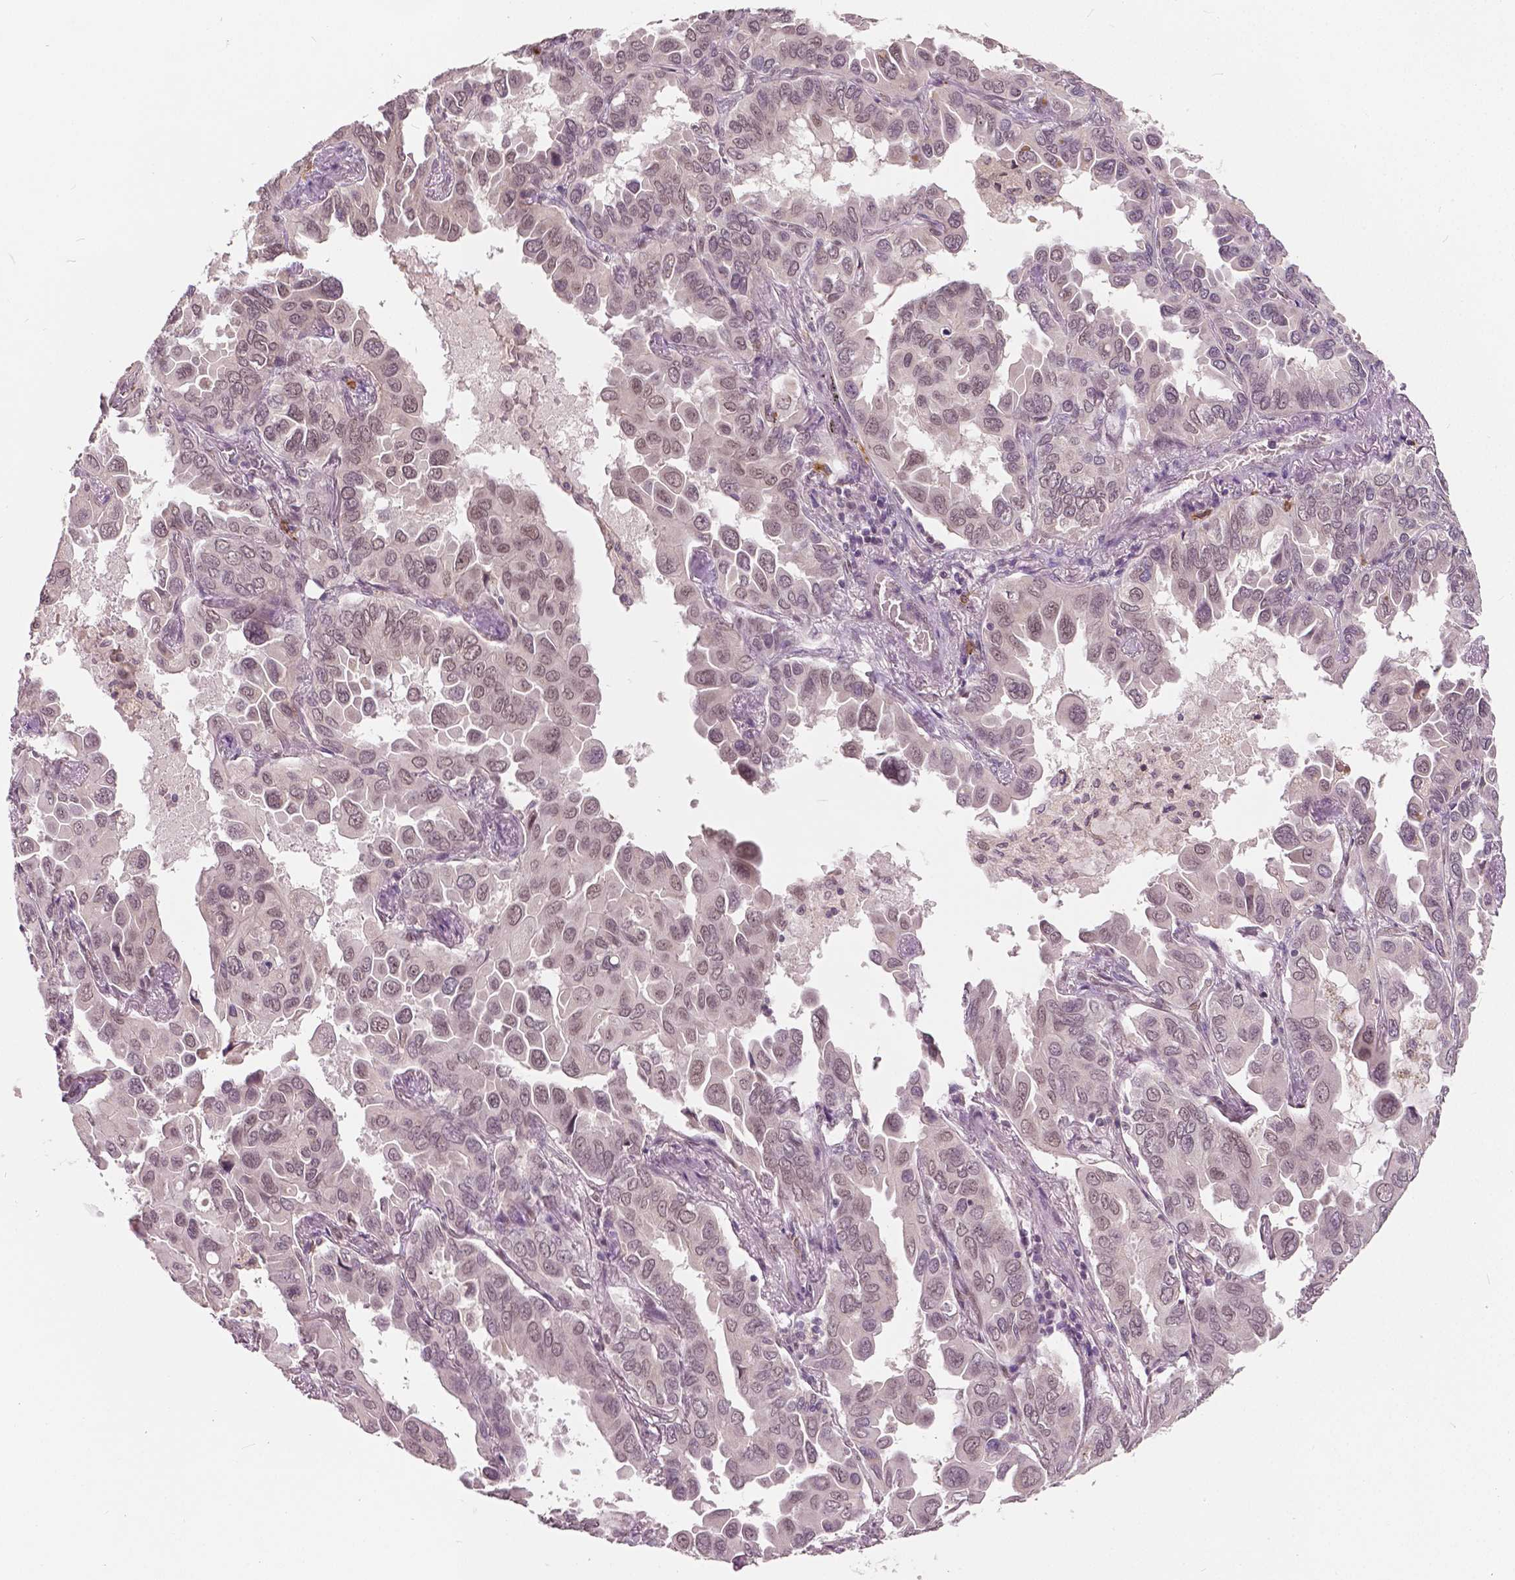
{"staining": {"intensity": "weak", "quantity": "25%-75%", "location": "nuclear"}, "tissue": "lung cancer", "cell_type": "Tumor cells", "image_type": "cancer", "snomed": [{"axis": "morphology", "description": "Adenocarcinoma, NOS"}, {"axis": "topography", "description": "Lung"}], "caption": "Immunohistochemistry (IHC) histopathology image of lung adenocarcinoma stained for a protein (brown), which shows low levels of weak nuclear expression in approximately 25%-75% of tumor cells.", "gene": "HMBOX1", "patient": {"sex": "male", "age": 64}}